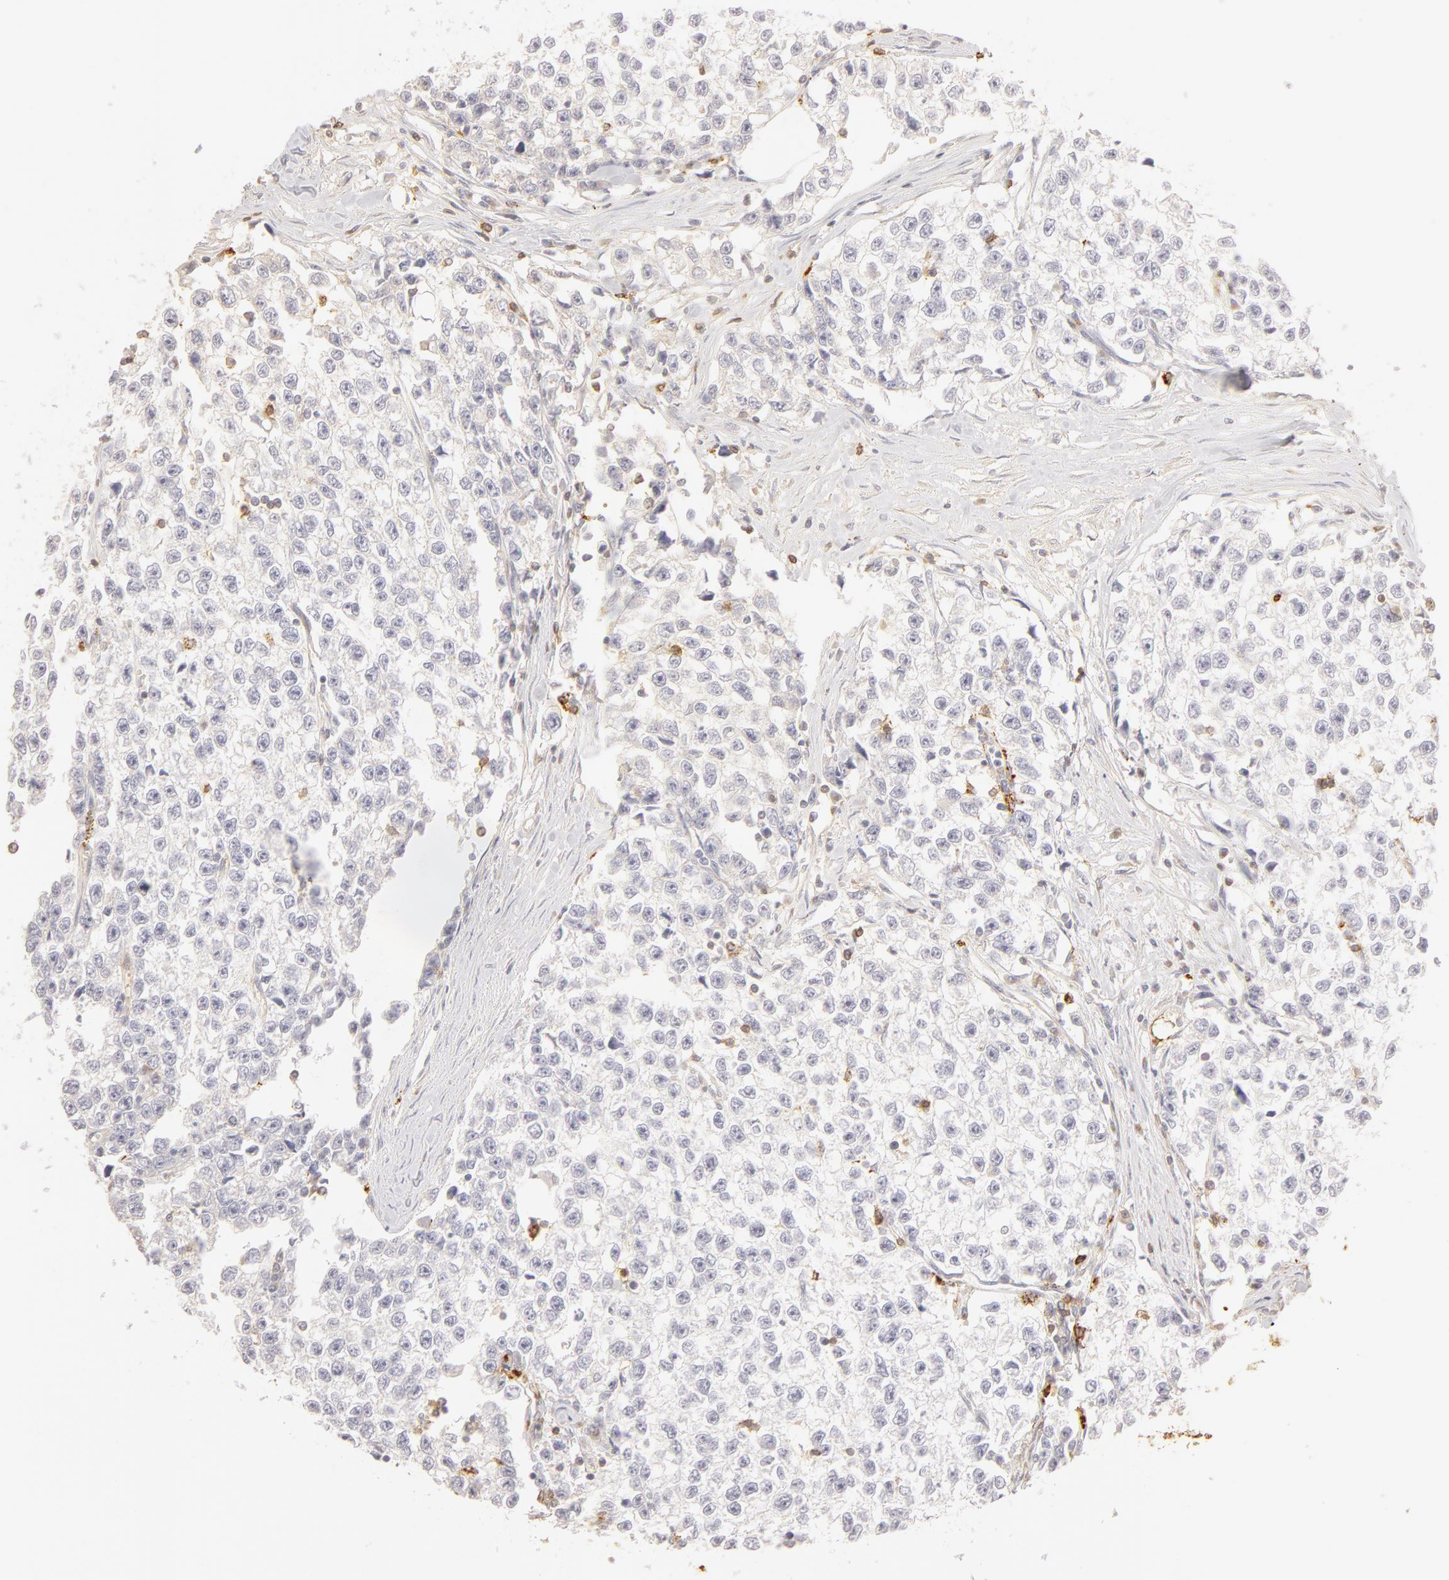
{"staining": {"intensity": "negative", "quantity": "none", "location": "none"}, "tissue": "testis cancer", "cell_type": "Tumor cells", "image_type": "cancer", "snomed": [{"axis": "morphology", "description": "Seminoma, NOS"}, {"axis": "morphology", "description": "Carcinoma, Embryonal, NOS"}, {"axis": "topography", "description": "Testis"}], "caption": "Immunohistochemistry (IHC) image of human embryonal carcinoma (testis) stained for a protein (brown), which exhibits no expression in tumor cells. The staining was performed using DAB to visualize the protein expression in brown, while the nuclei were stained in blue with hematoxylin (Magnification: 20x).", "gene": "C1R", "patient": {"sex": "male", "age": 30}}